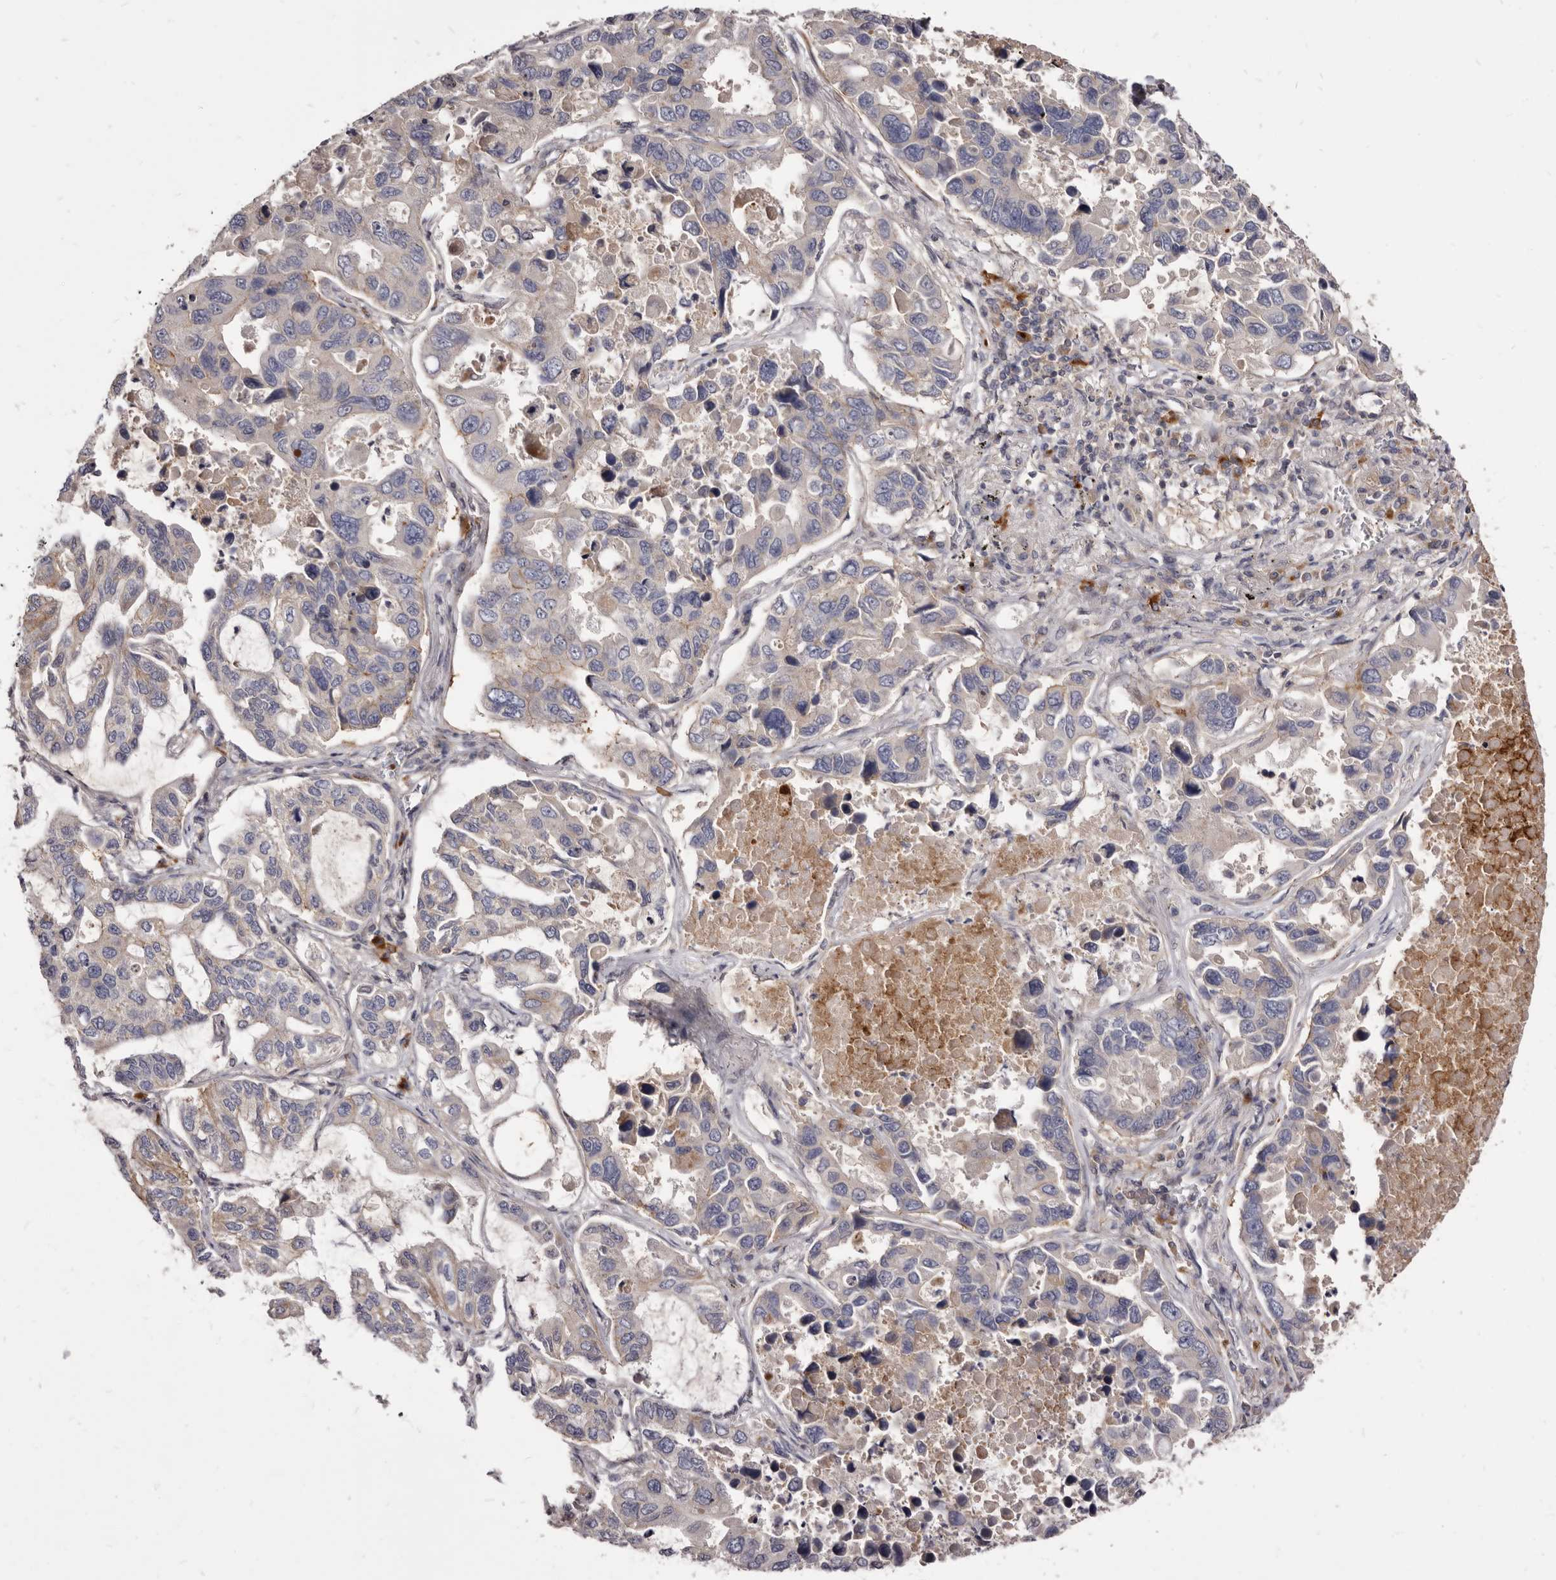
{"staining": {"intensity": "moderate", "quantity": "<25%", "location": "cytoplasmic/membranous"}, "tissue": "lung cancer", "cell_type": "Tumor cells", "image_type": "cancer", "snomed": [{"axis": "morphology", "description": "Adenocarcinoma, NOS"}, {"axis": "topography", "description": "Lung"}], "caption": "Approximately <25% of tumor cells in lung cancer (adenocarcinoma) demonstrate moderate cytoplasmic/membranous protein staining as visualized by brown immunohistochemical staining.", "gene": "FAS", "patient": {"sex": "male", "age": 64}}